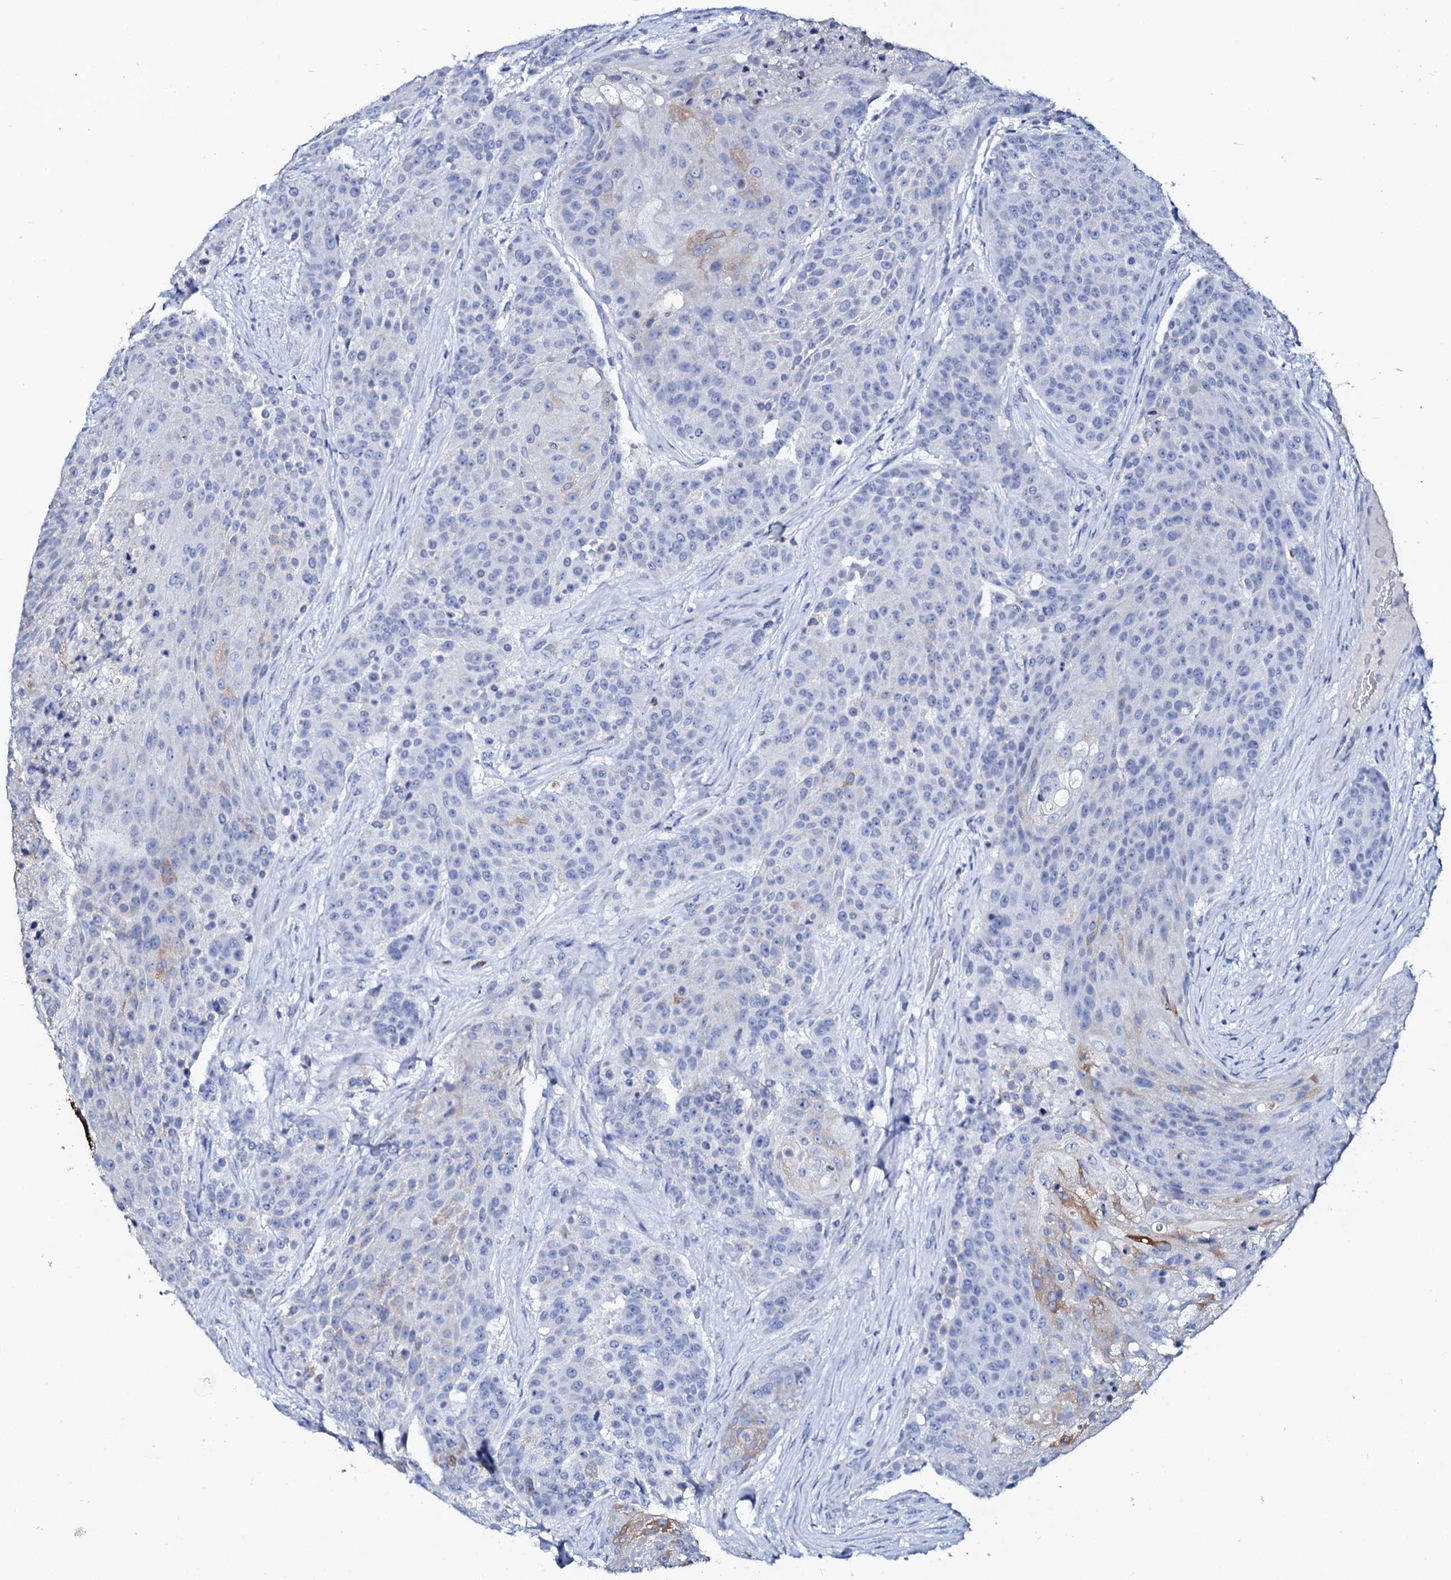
{"staining": {"intensity": "strong", "quantity": "<25%", "location": "cytoplasmic/membranous"}, "tissue": "urothelial cancer", "cell_type": "Tumor cells", "image_type": "cancer", "snomed": [{"axis": "morphology", "description": "Urothelial carcinoma, High grade"}, {"axis": "topography", "description": "Urinary bladder"}], "caption": "Strong cytoplasmic/membranous protein staining is seen in about <25% of tumor cells in urothelial carcinoma (high-grade).", "gene": "GLB1L3", "patient": {"sex": "female", "age": 63}}